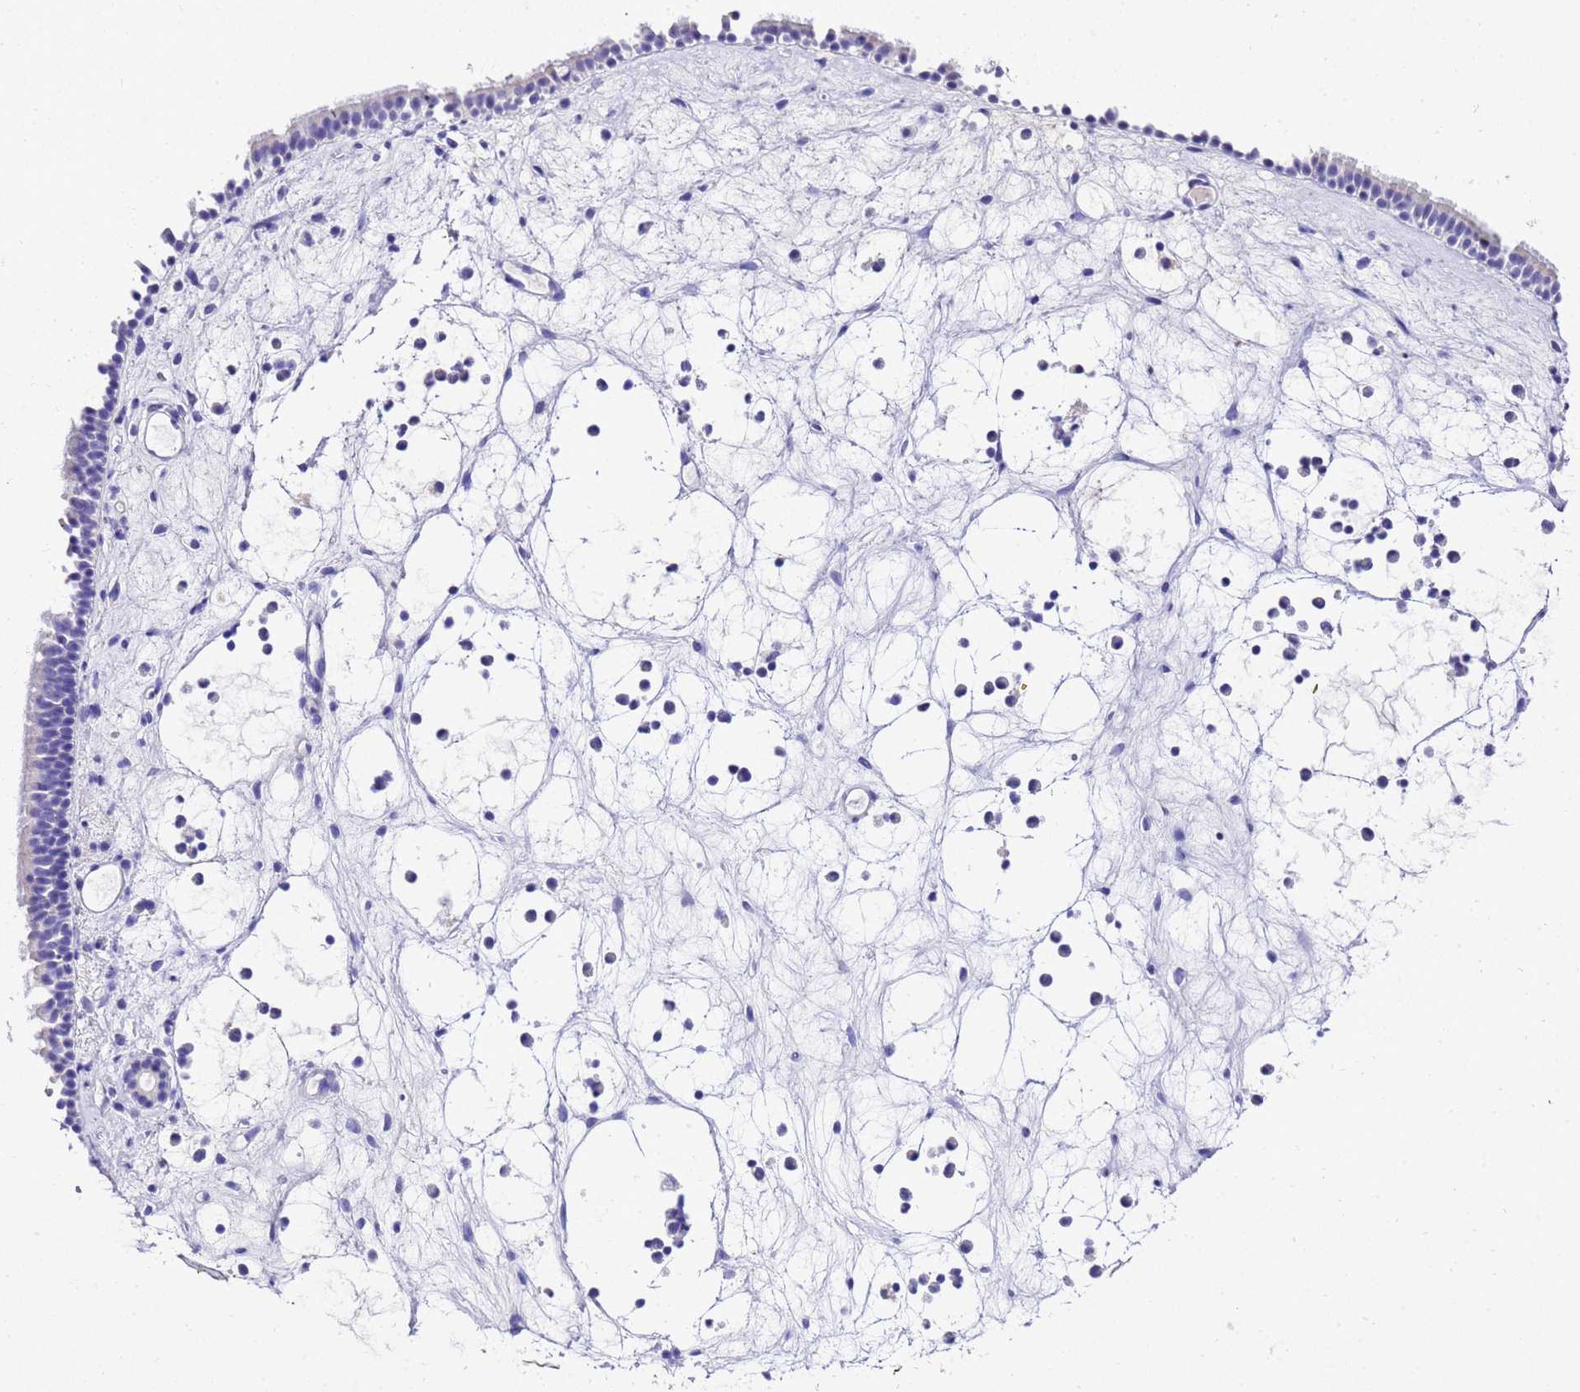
{"staining": {"intensity": "negative", "quantity": "none", "location": "none"}, "tissue": "nasopharynx", "cell_type": "Respiratory epithelial cells", "image_type": "normal", "snomed": [{"axis": "morphology", "description": "Normal tissue, NOS"}, {"axis": "morphology", "description": "Inflammation, NOS"}, {"axis": "morphology", "description": "Malignant melanoma, Metastatic site"}, {"axis": "topography", "description": "Nasopharynx"}], "caption": "Protein analysis of normal nasopharynx demonstrates no significant expression in respiratory epithelial cells.", "gene": "HSPB6", "patient": {"sex": "male", "age": 70}}